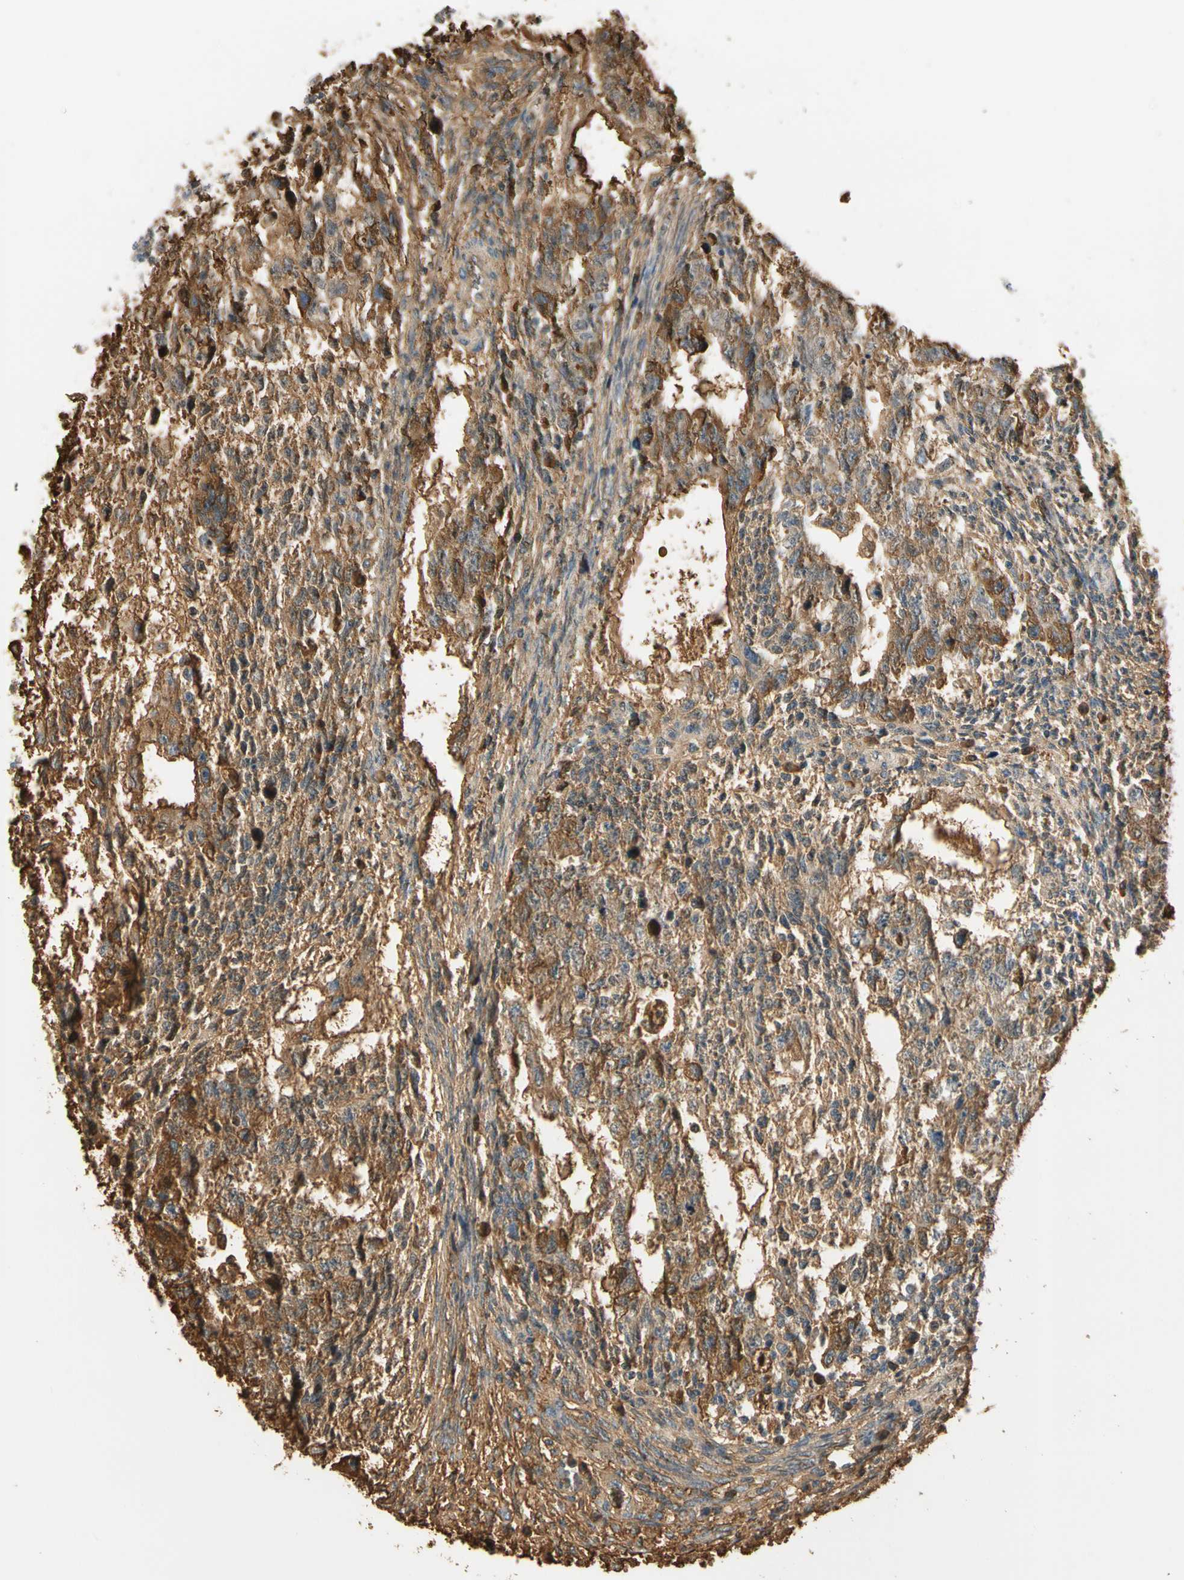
{"staining": {"intensity": "moderate", "quantity": ">75%", "location": "cytoplasmic/membranous"}, "tissue": "testis cancer", "cell_type": "Tumor cells", "image_type": "cancer", "snomed": [{"axis": "morphology", "description": "Normal tissue, NOS"}, {"axis": "morphology", "description": "Carcinoma, Embryonal, NOS"}, {"axis": "topography", "description": "Testis"}], "caption": "Brown immunohistochemical staining in human testis cancer reveals moderate cytoplasmic/membranous expression in about >75% of tumor cells.", "gene": "LAMB3", "patient": {"sex": "male", "age": 36}}